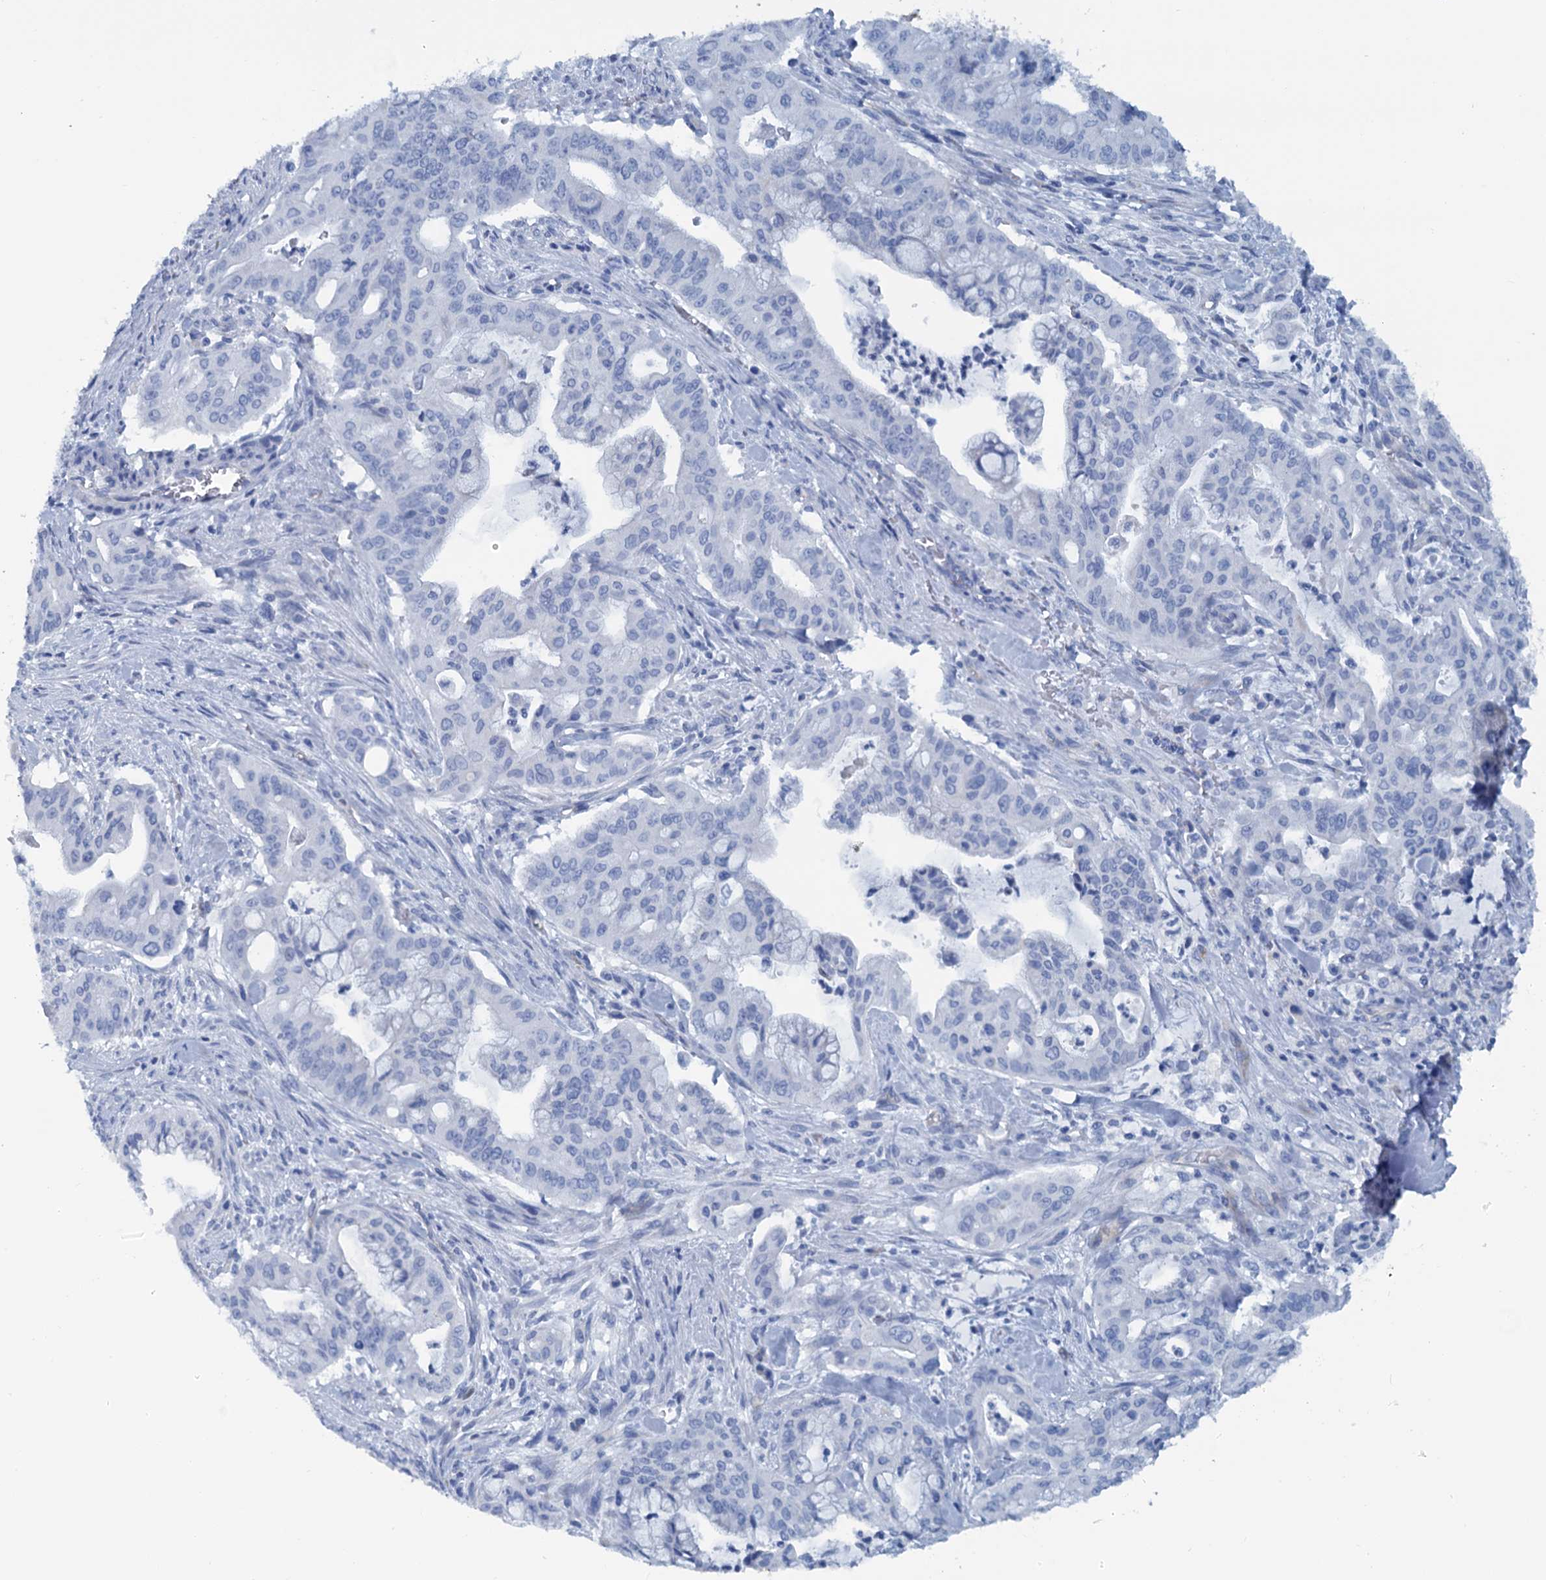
{"staining": {"intensity": "negative", "quantity": "none", "location": "none"}, "tissue": "pancreatic cancer", "cell_type": "Tumor cells", "image_type": "cancer", "snomed": [{"axis": "morphology", "description": "Adenocarcinoma, NOS"}, {"axis": "topography", "description": "Pancreas"}], "caption": "An image of human pancreatic cancer (adenocarcinoma) is negative for staining in tumor cells. Brightfield microscopy of immunohistochemistry (IHC) stained with DAB (brown) and hematoxylin (blue), captured at high magnification.", "gene": "SLC1A3", "patient": {"sex": "male", "age": 46}}